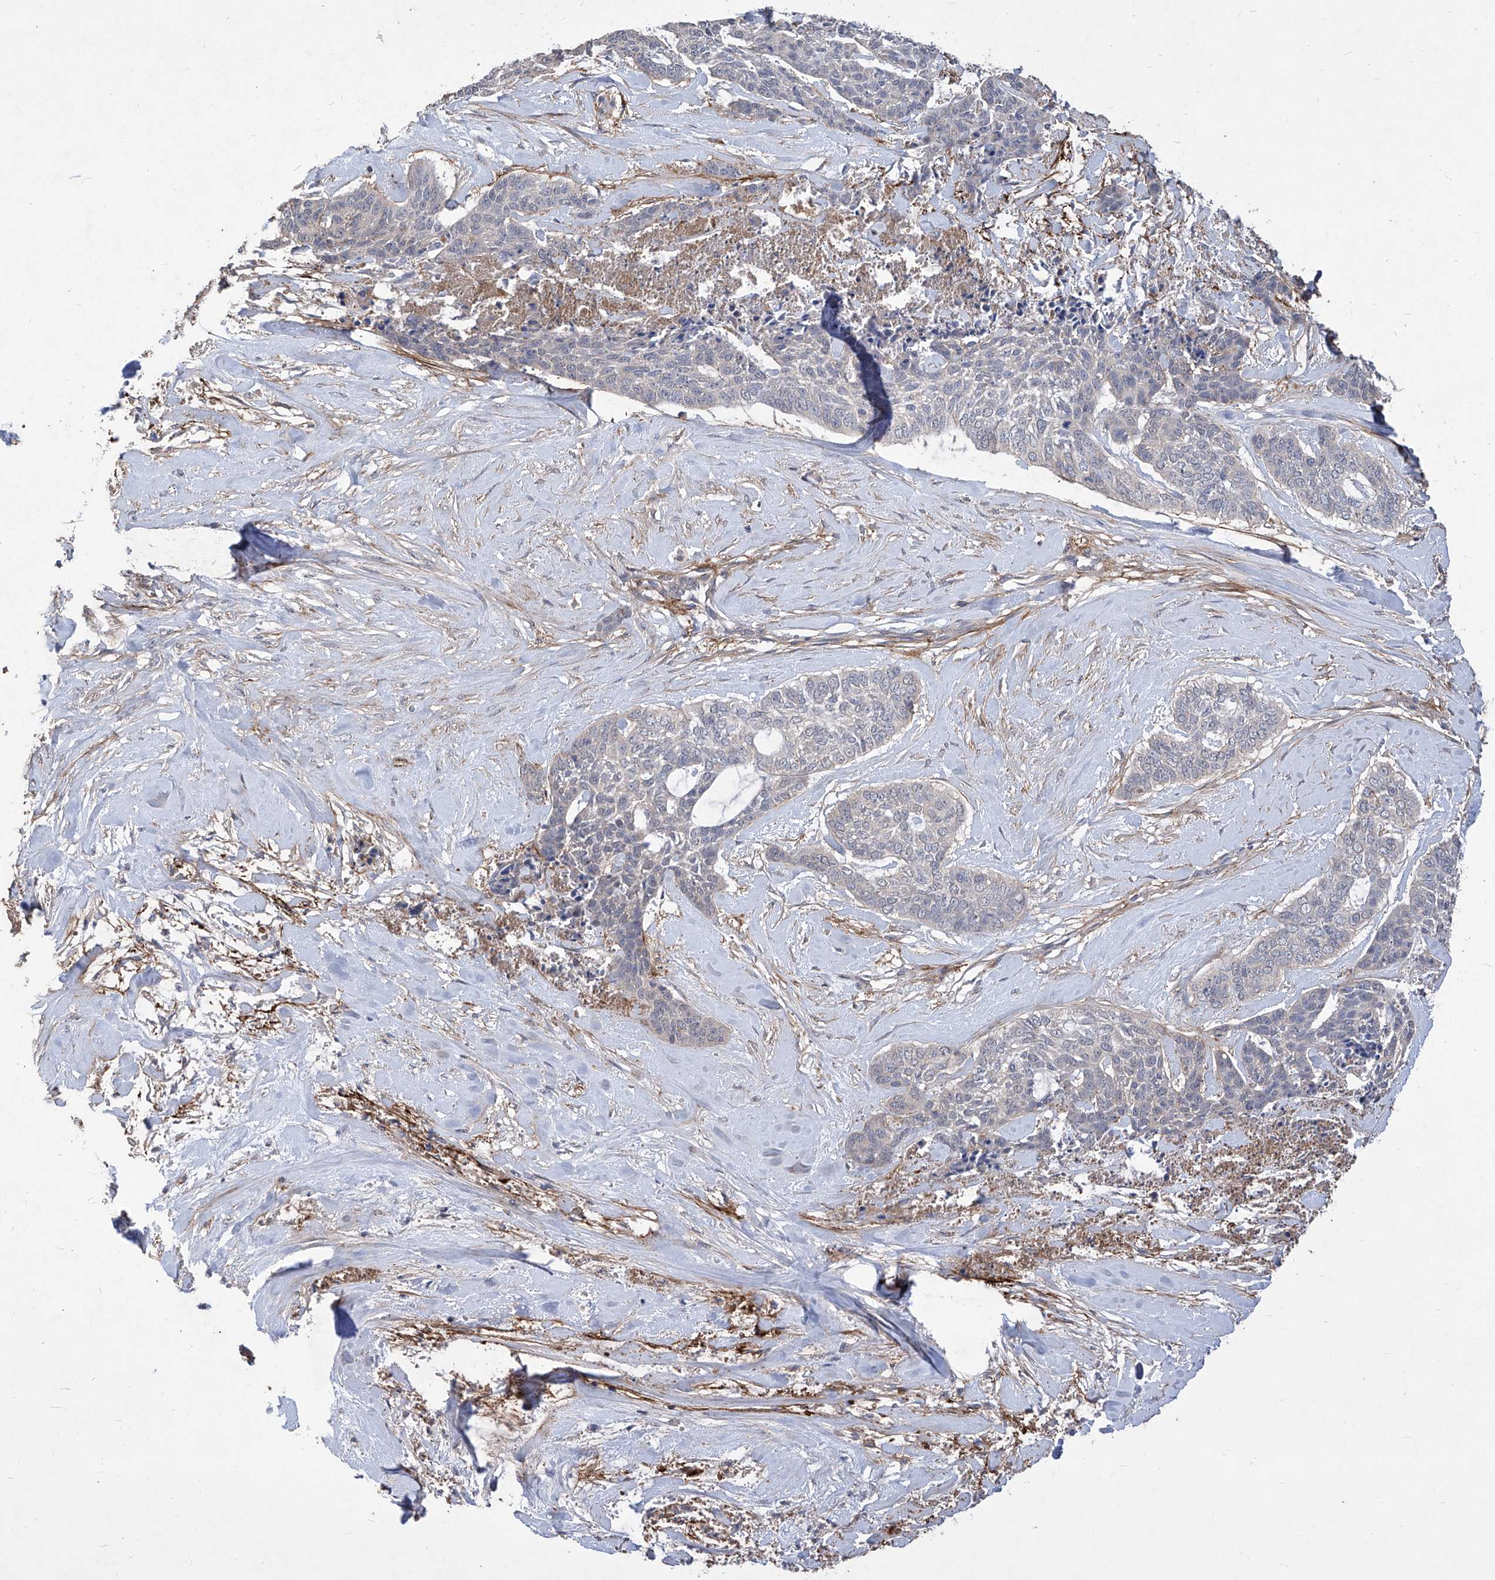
{"staining": {"intensity": "negative", "quantity": "none", "location": "none"}, "tissue": "skin cancer", "cell_type": "Tumor cells", "image_type": "cancer", "snomed": [{"axis": "morphology", "description": "Basal cell carcinoma"}, {"axis": "topography", "description": "Skin"}], "caption": "Immunohistochemistry (IHC) of basal cell carcinoma (skin) demonstrates no staining in tumor cells.", "gene": "TXNIP", "patient": {"sex": "female", "age": 64}}